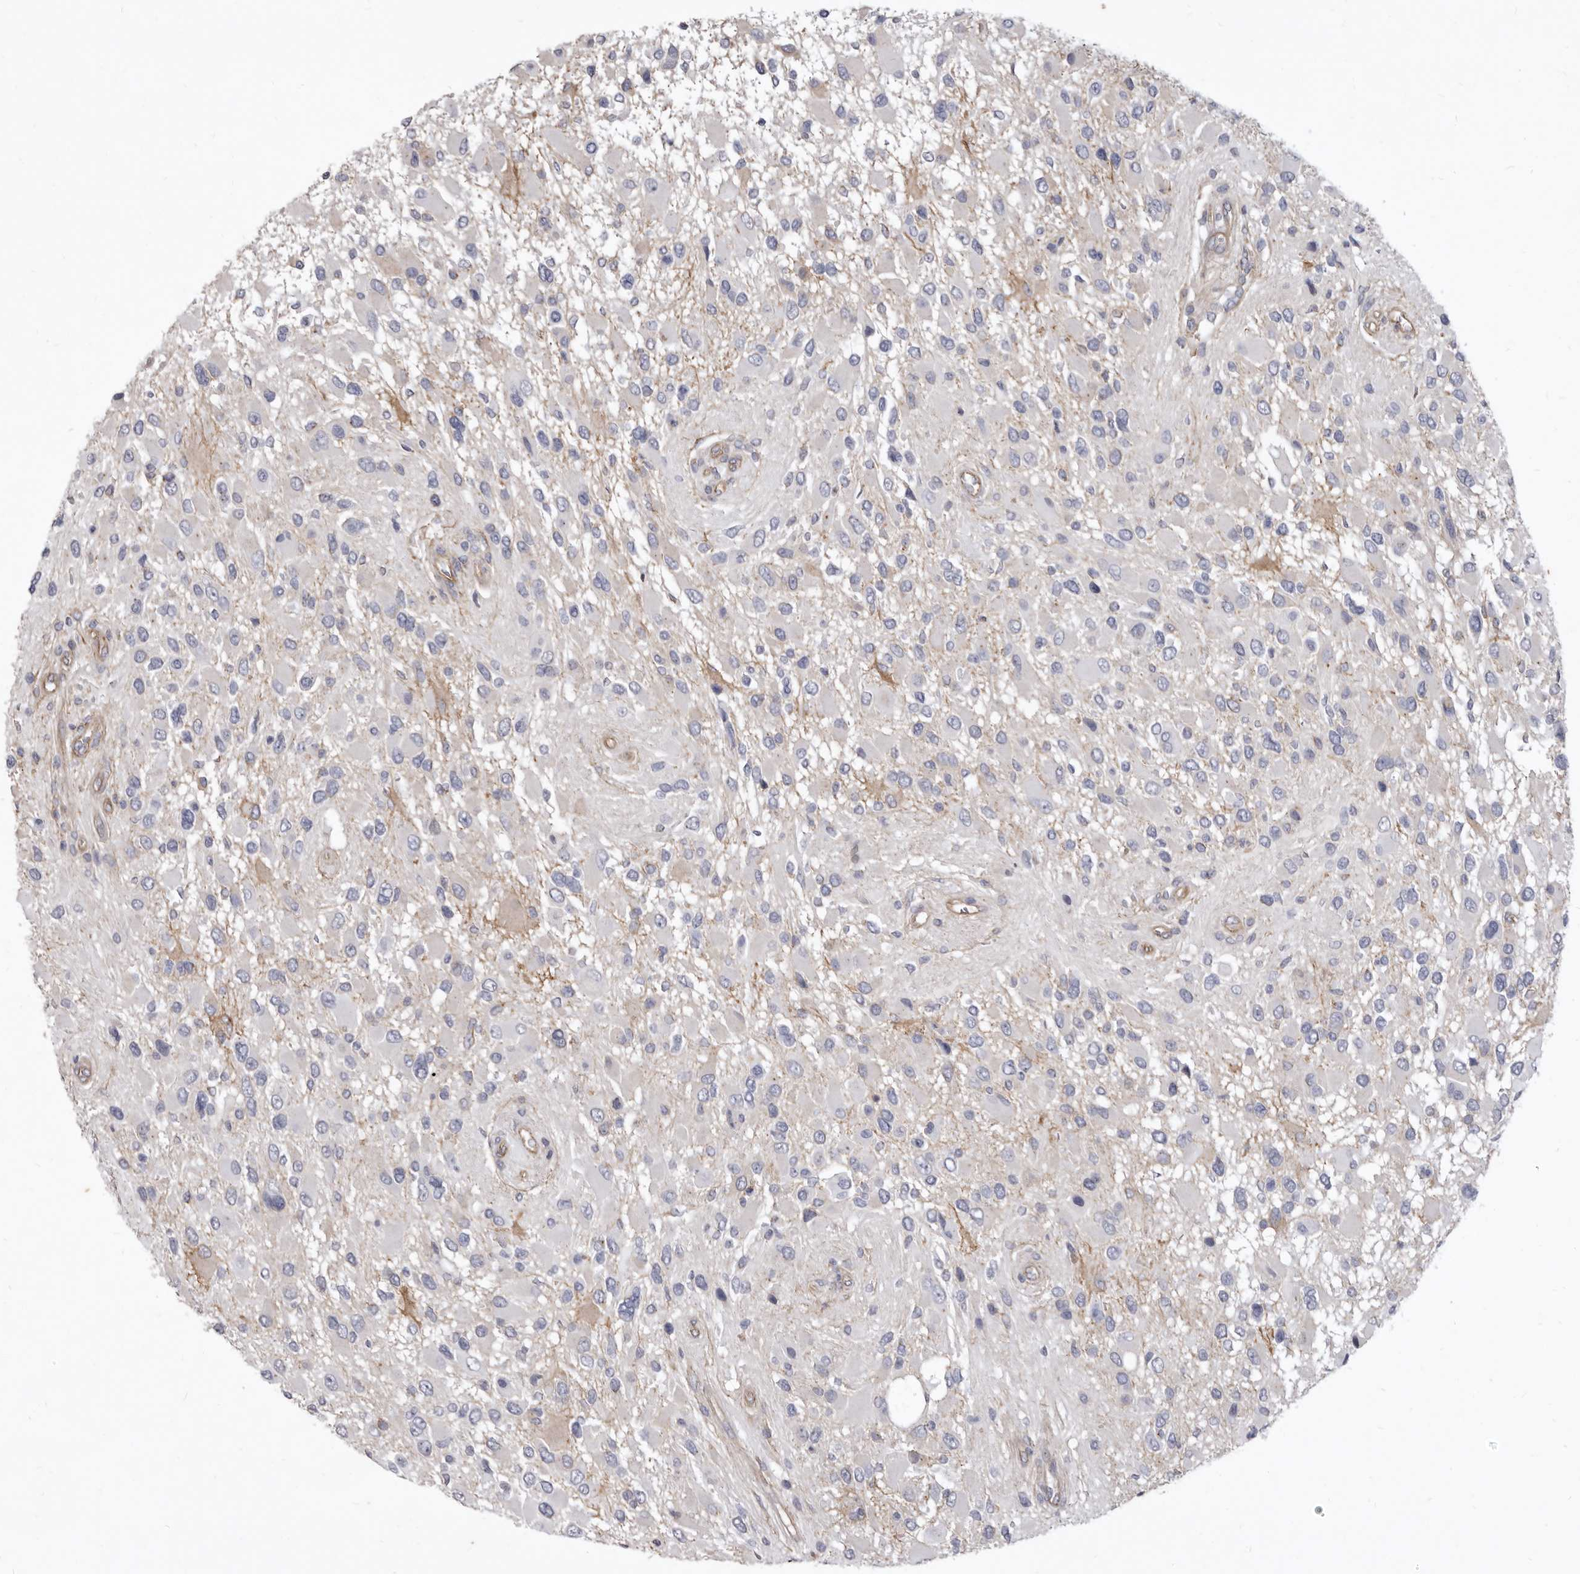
{"staining": {"intensity": "negative", "quantity": "none", "location": "none"}, "tissue": "glioma", "cell_type": "Tumor cells", "image_type": "cancer", "snomed": [{"axis": "morphology", "description": "Glioma, malignant, High grade"}, {"axis": "topography", "description": "Brain"}], "caption": "Human glioma stained for a protein using immunohistochemistry (IHC) shows no expression in tumor cells.", "gene": "P2RX6", "patient": {"sex": "male", "age": 53}}